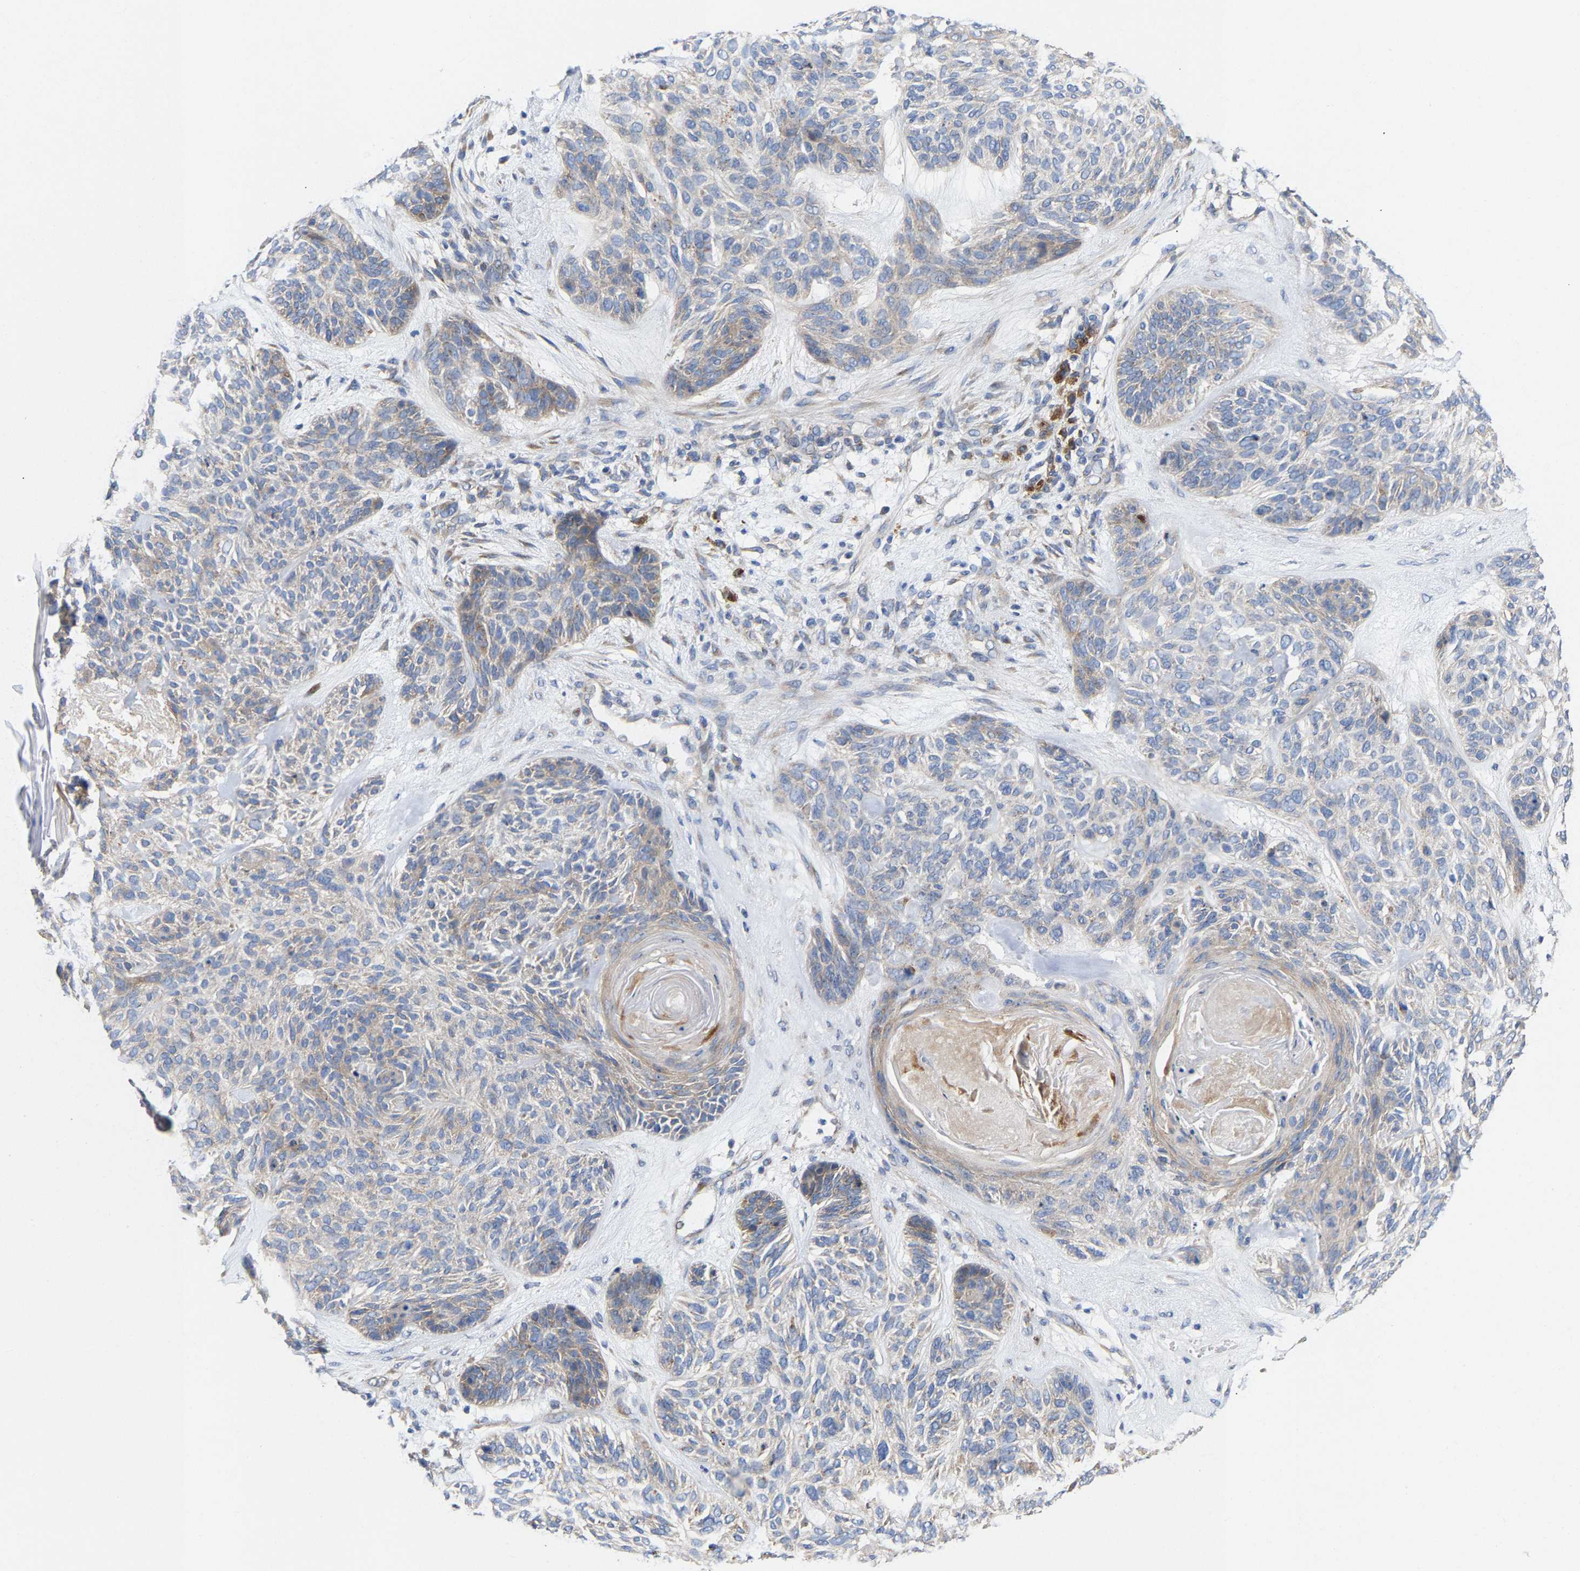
{"staining": {"intensity": "moderate", "quantity": "<25%", "location": "cytoplasmic/membranous"}, "tissue": "skin cancer", "cell_type": "Tumor cells", "image_type": "cancer", "snomed": [{"axis": "morphology", "description": "Basal cell carcinoma"}, {"axis": "topography", "description": "Skin"}], "caption": "Skin basal cell carcinoma stained for a protein exhibits moderate cytoplasmic/membranous positivity in tumor cells. The protein is shown in brown color, while the nuclei are stained blue.", "gene": "PPP1R15A", "patient": {"sex": "male", "age": 55}}